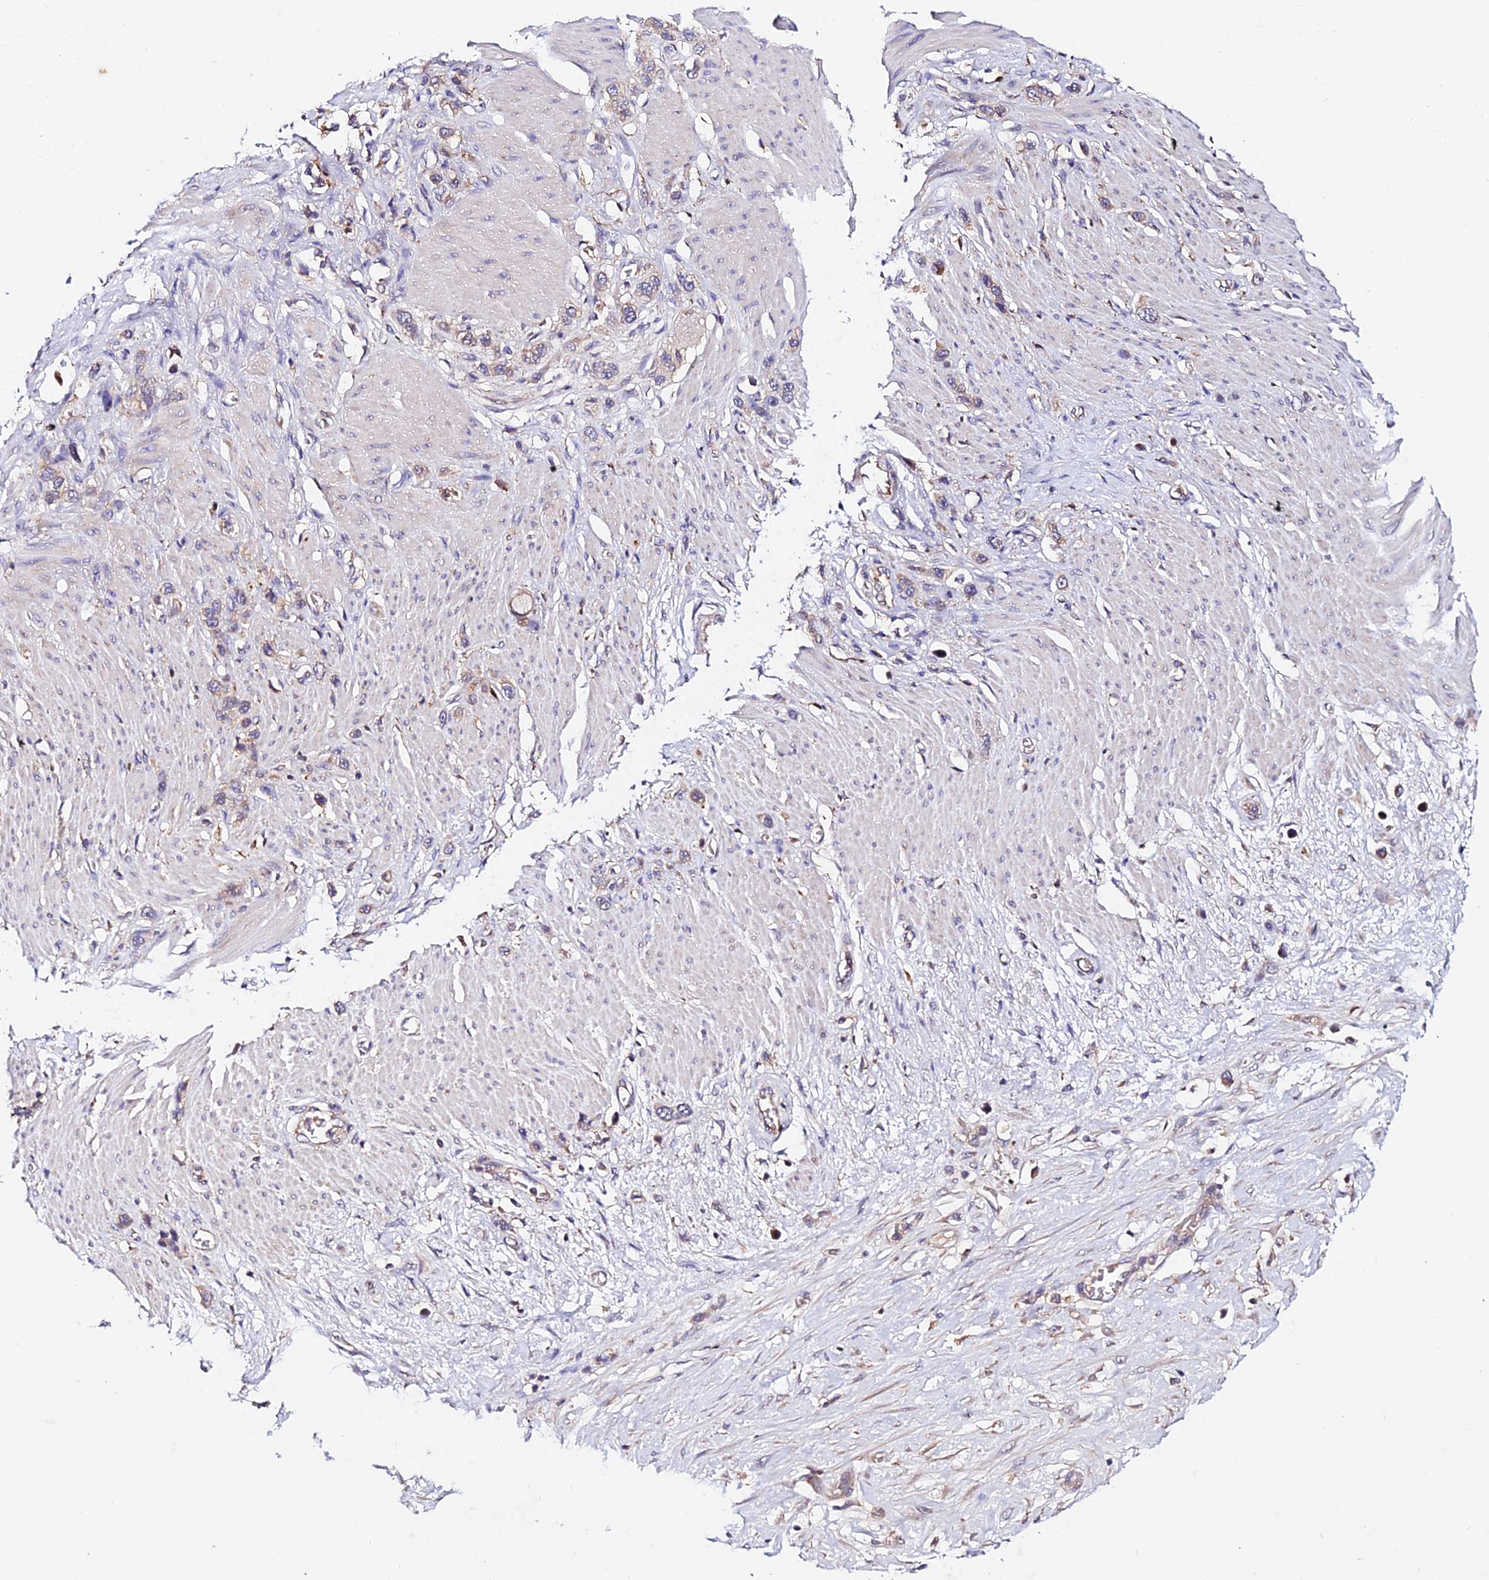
{"staining": {"intensity": "weak", "quantity": "25%-75%", "location": "cytoplasmic/membranous"}, "tissue": "stomach cancer", "cell_type": "Tumor cells", "image_type": "cancer", "snomed": [{"axis": "morphology", "description": "Adenocarcinoma, NOS"}, {"axis": "morphology", "description": "Adenocarcinoma, High grade"}, {"axis": "topography", "description": "Stomach, upper"}, {"axis": "topography", "description": "Stomach, lower"}], "caption": "IHC of human stomach adenocarcinoma demonstrates low levels of weak cytoplasmic/membranous staining in approximately 25%-75% of tumor cells.", "gene": "ZBED8", "patient": {"sex": "female", "age": 65}}